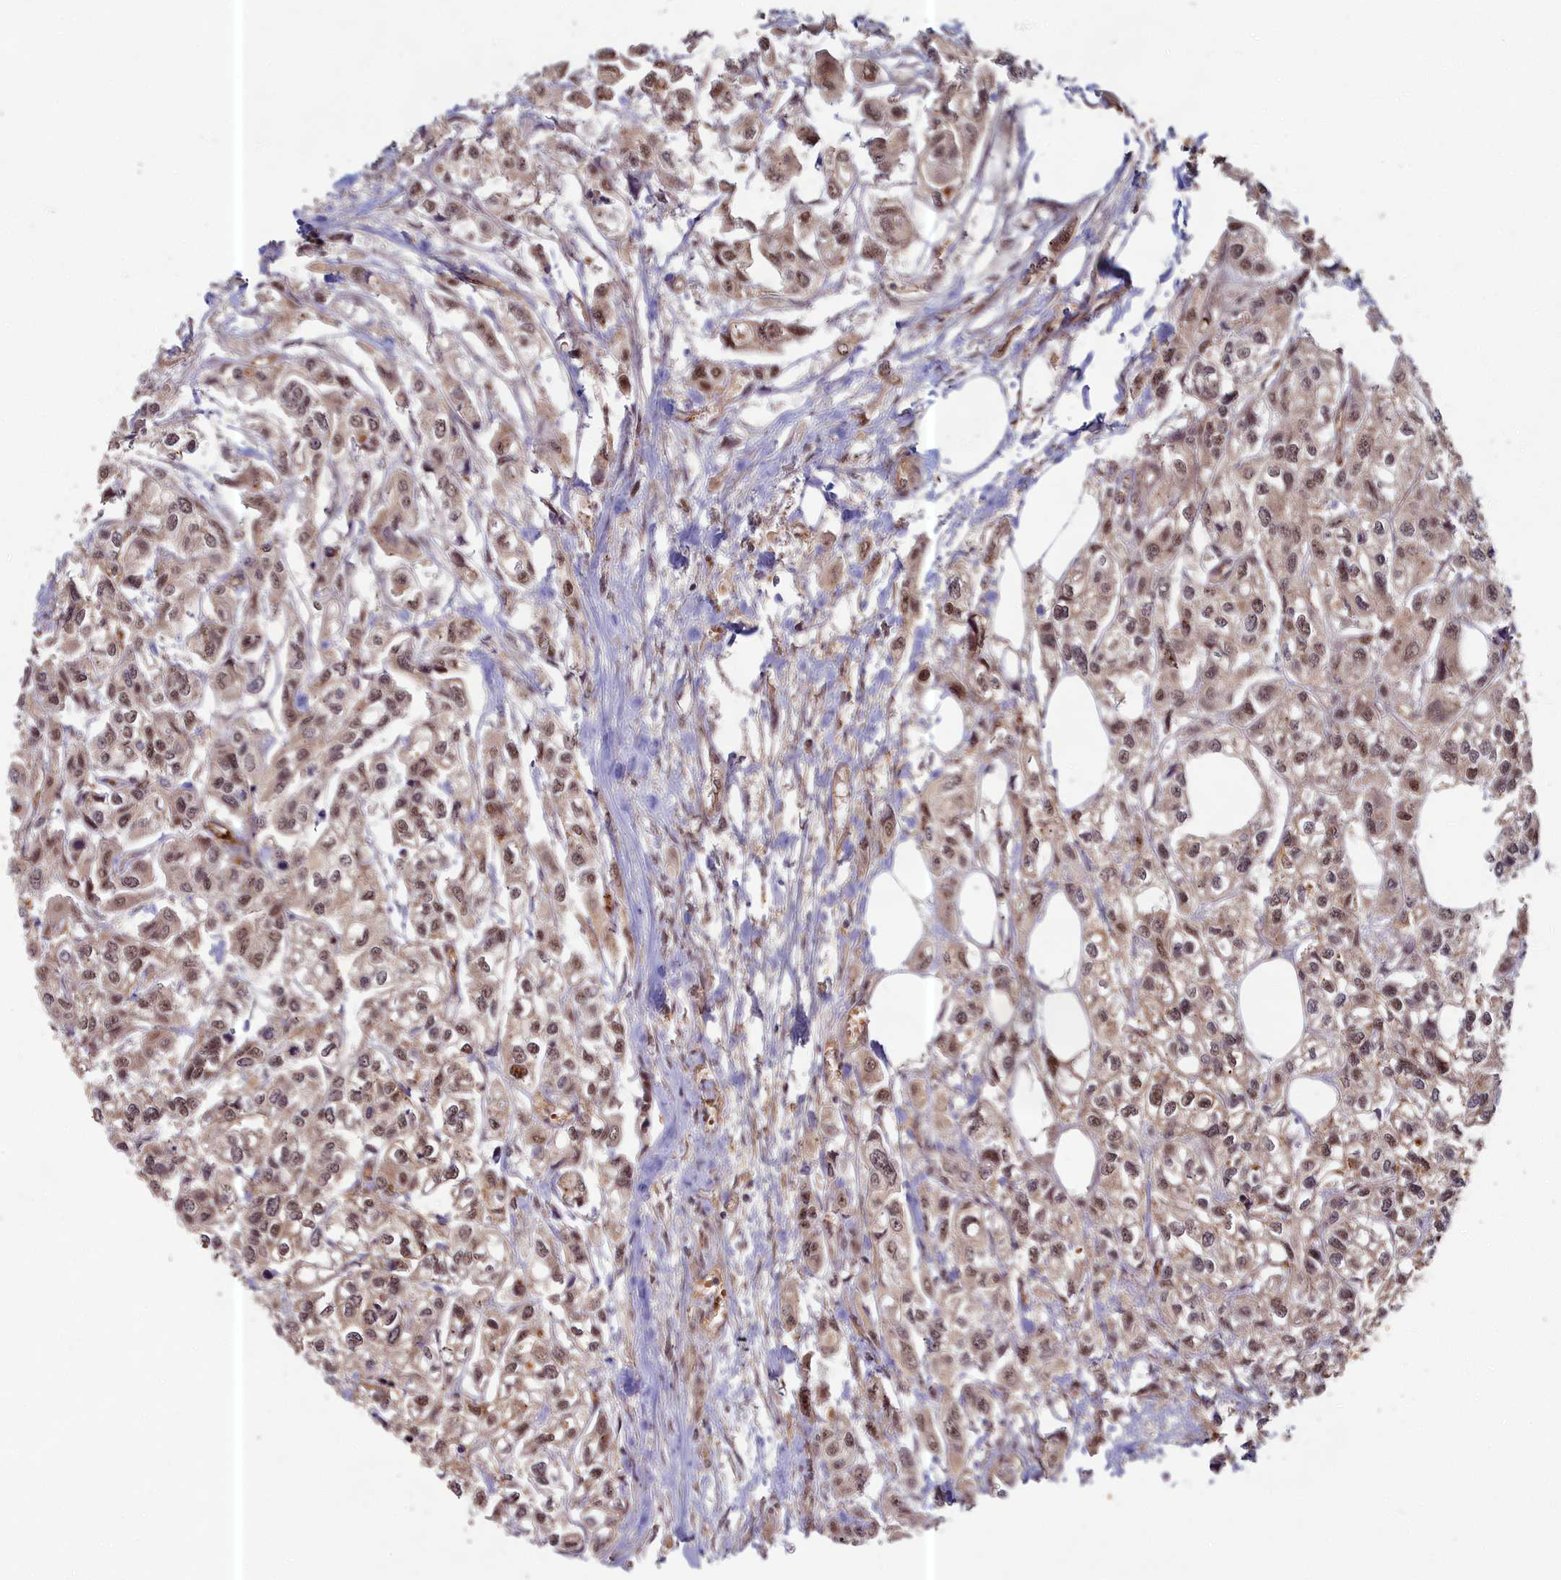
{"staining": {"intensity": "moderate", "quantity": "25%-75%", "location": "cytoplasmic/membranous,nuclear"}, "tissue": "urothelial cancer", "cell_type": "Tumor cells", "image_type": "cancer", "snomed": [{"axis": "morphology", "description": "Urothelial carcinoma, High grade"}, {"axis": "topography", "description": "Urinary bladder"}], "caption": "Urothelial carcinoma (high-grade) tissue shows moderate cytoplasmic/membranous and nuclear positivity in approximately 25%-75% of tumor cells", "gene": "EARS2", "patient": {"sex": "male", "age": 67}}